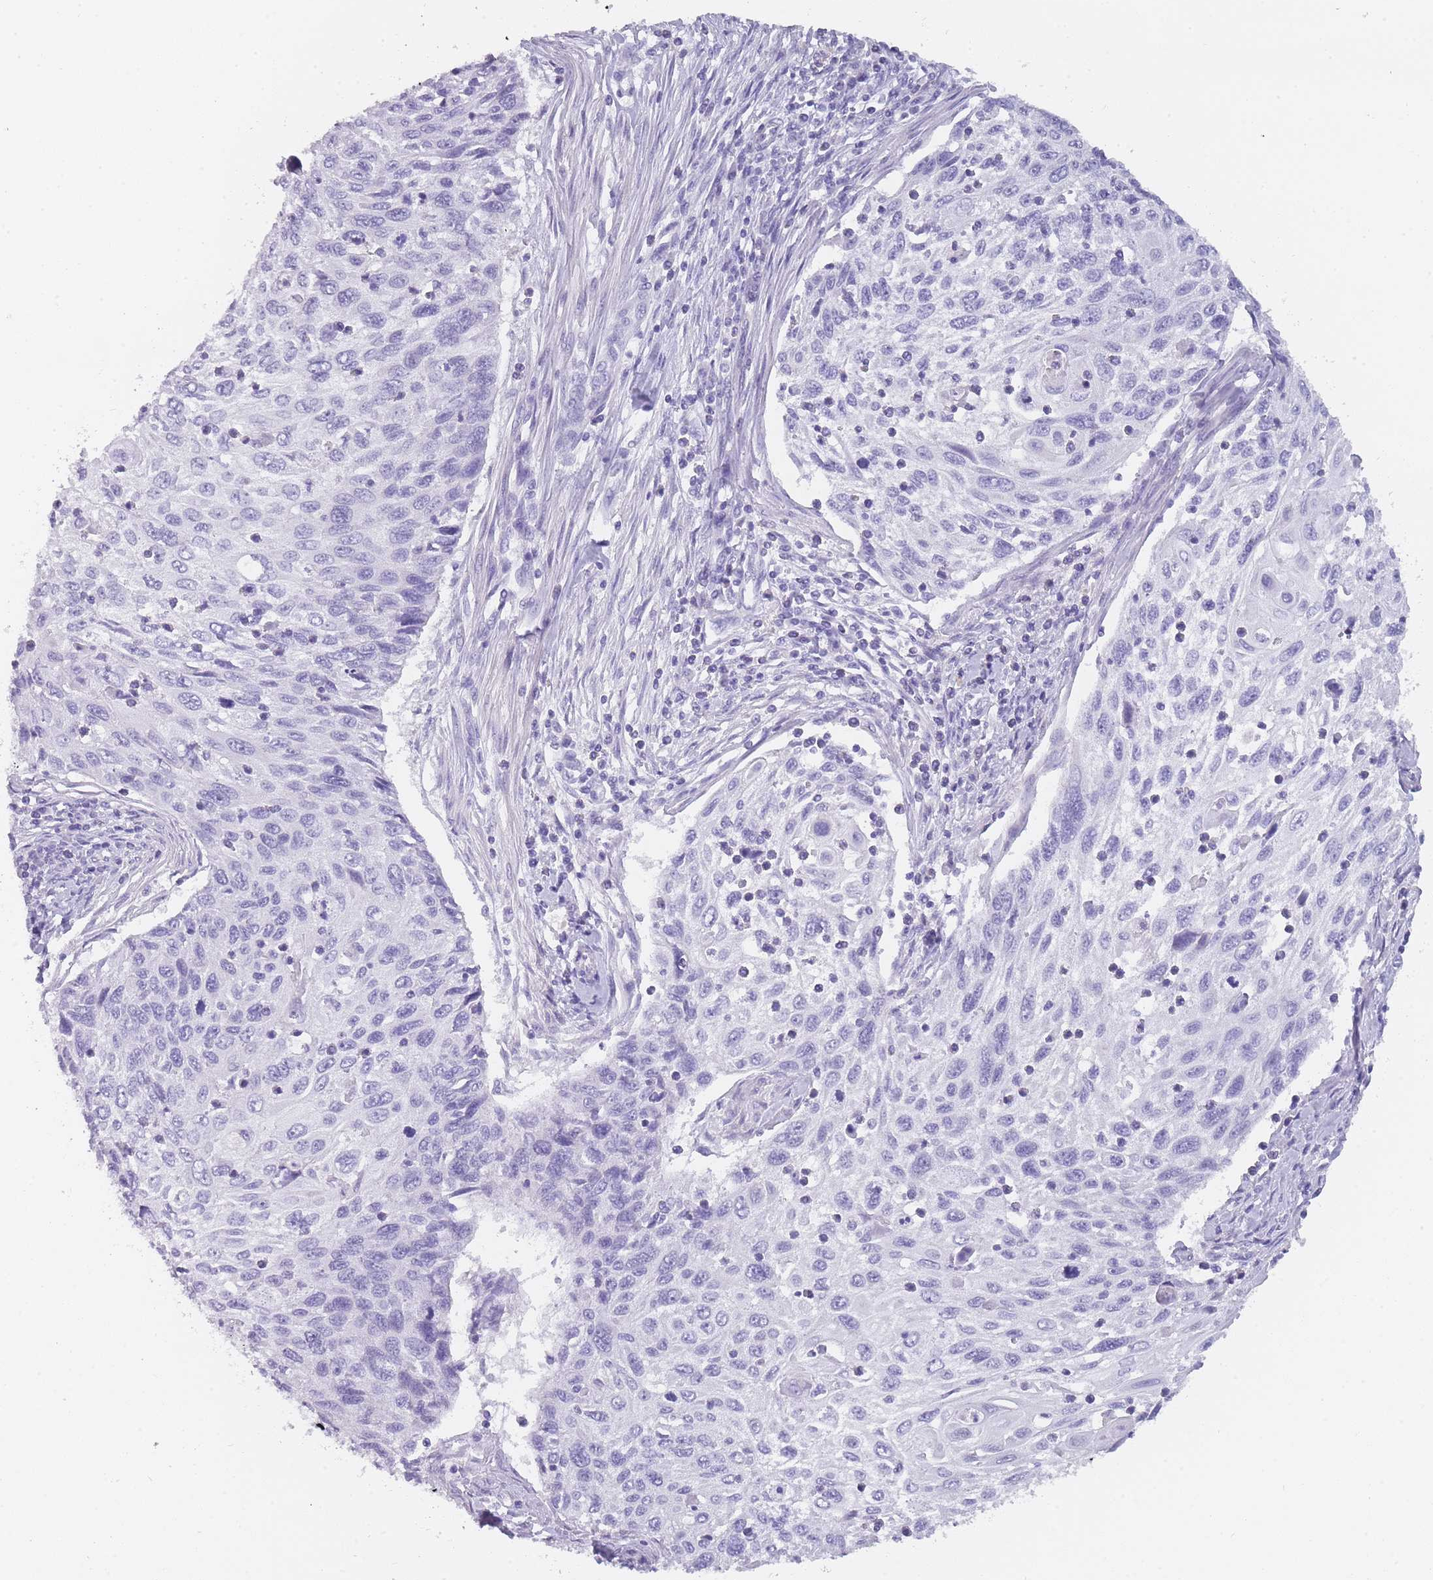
{"staining": {"intensity": "negative", "quantity": "none", "location": "none"}, "tissue": "cervical cancer", "cell_type": "Tumor cells", "image_type": "cancer", "snomed": [{"axis": "morphology", "description": "Squamous cell carcinoma, NOS"}, {"axis": "topography", "description": "Cervix"}], "caption": "Immunohistochemistry image of human squamous cell carcinoma (cervical) stained for a protein (brown), which demonstrates no staining in tumor cells.", "gene": "TCP11", "patient": {"sex": "female", "age": 70}}